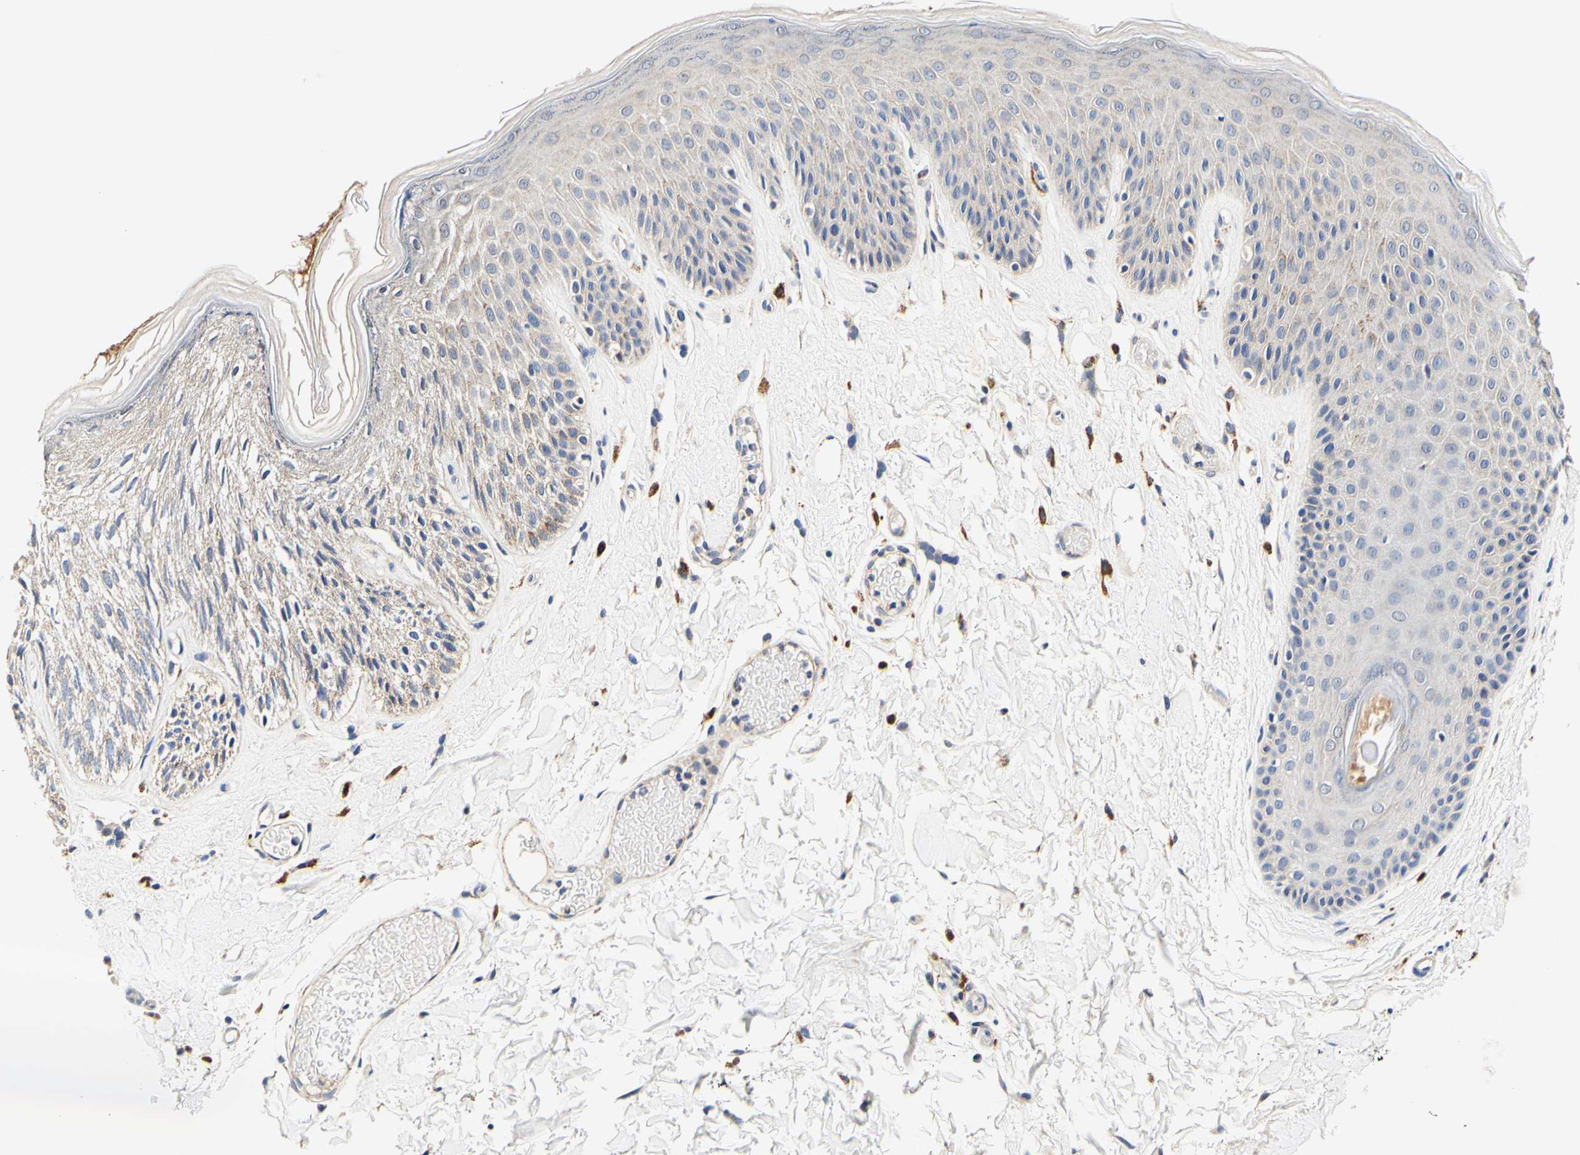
{"staining": {"intensity": "moderate", "quantity": "<25%", "location": "cytoplasmic/membranous"}, "tissue": "skin", "cell_type": "Epidermal cells", "image_type": "normal", "snomed": [{"axis": "morphology", "description": "Normal tissue, NOS"}, {"axis": "topography", "description": "Vulva"}], "caption": "Protein staining displays moderate cytoplasmic/membranous positivity in about <25% of epidermal cells in benign skin. Nuclei are stained in blue.", "gene": "CAMK4", "patient": {"sex": "female", "age": 73}}